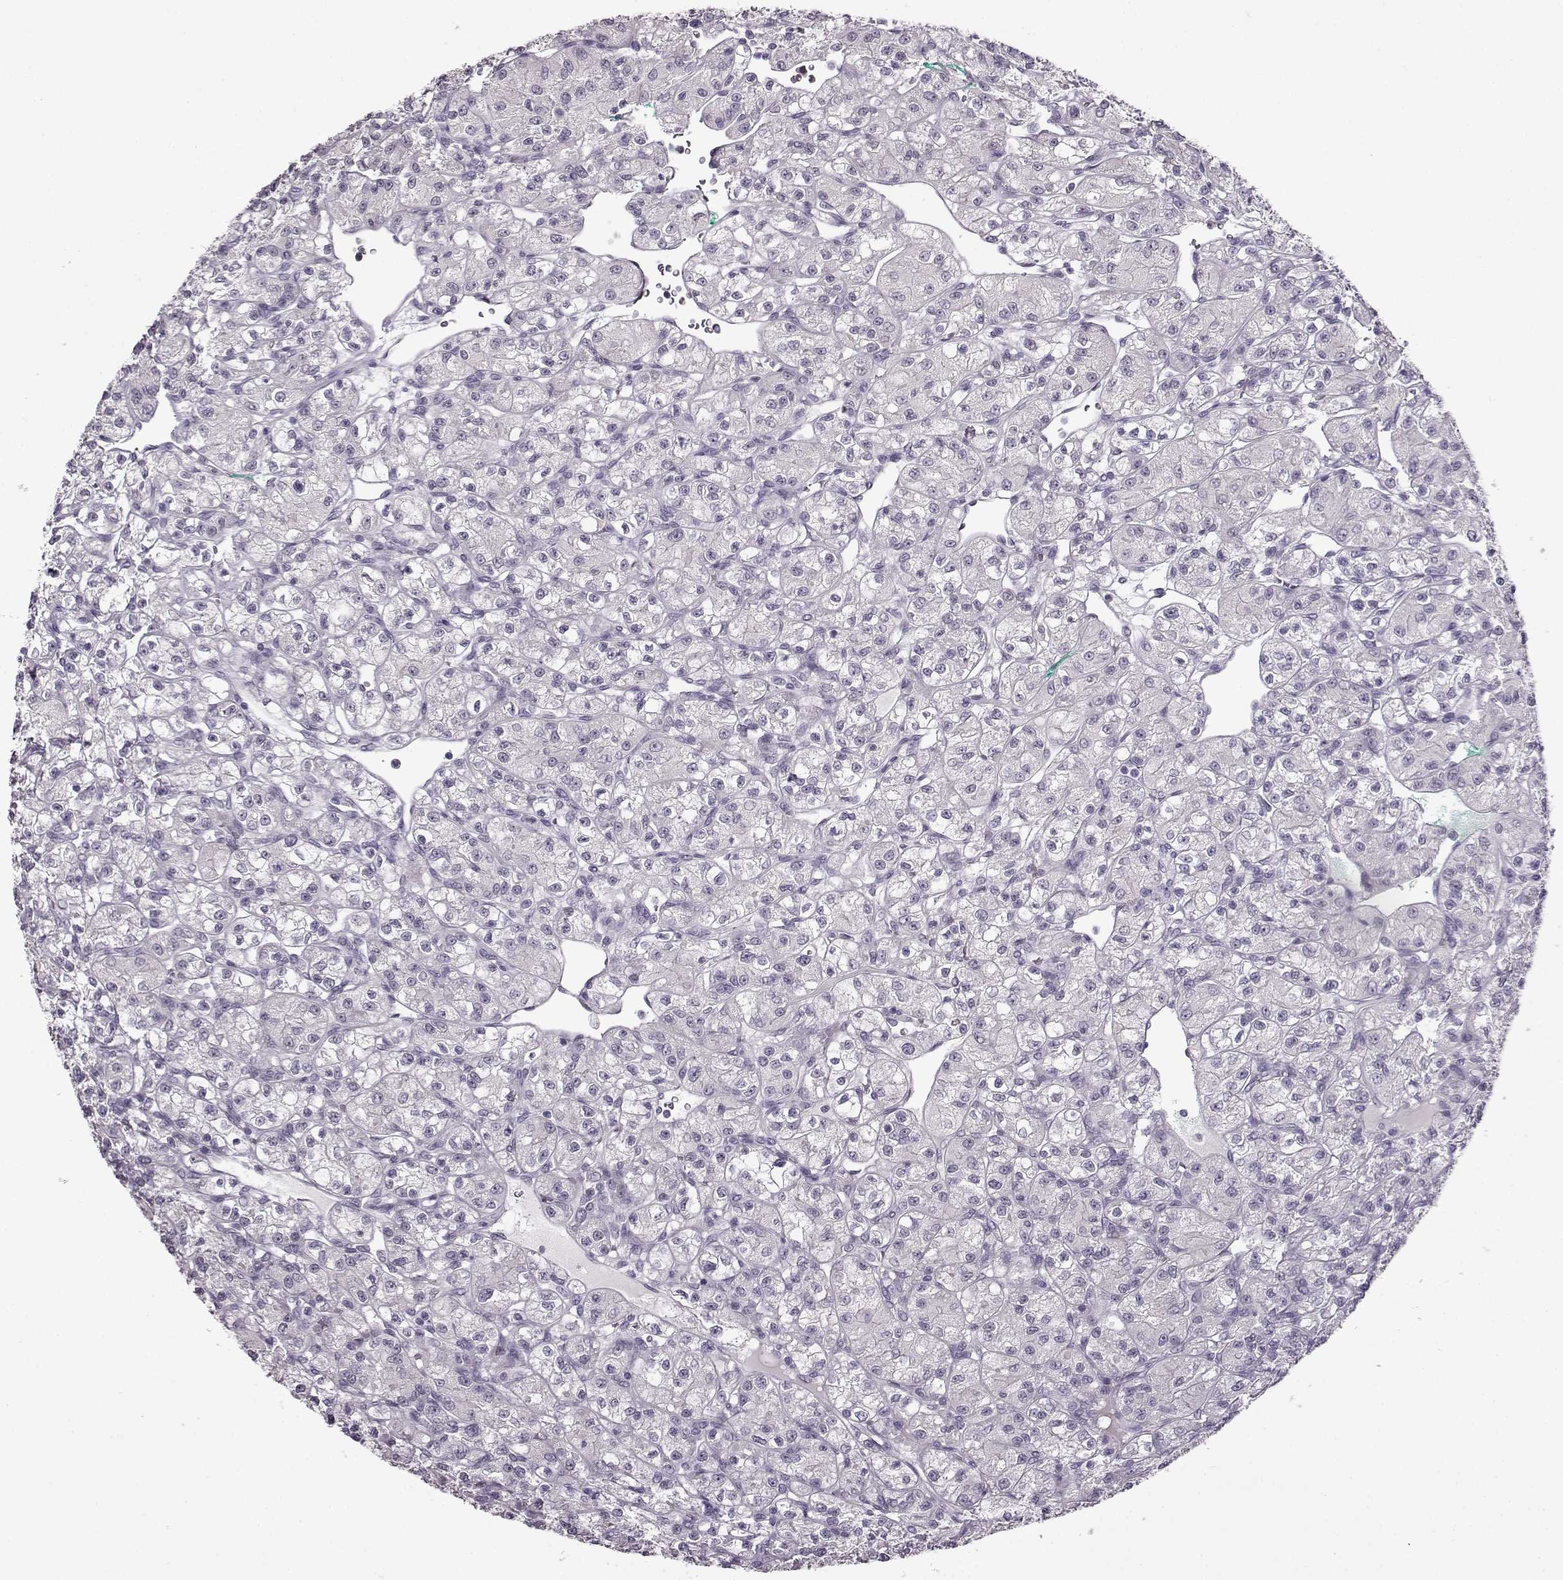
{"staining": {"intensity": "negative", "quantity": "none", "location": "none"}, "tissue": "renal cancer", "cell_type": "Tumor cells", "image_type": "cancer", "snomed": [{"axis": "morphology", "description": "Adenocarcinoma, NOS"}, {"axis": "topography", "description": "Kidney"}], "caption": "Tumor cells are negative for protein expression in human renal cancer (adenocarcinoma).", "gene": "FSHB", "patient": {"sex": "female", "age": 70}}